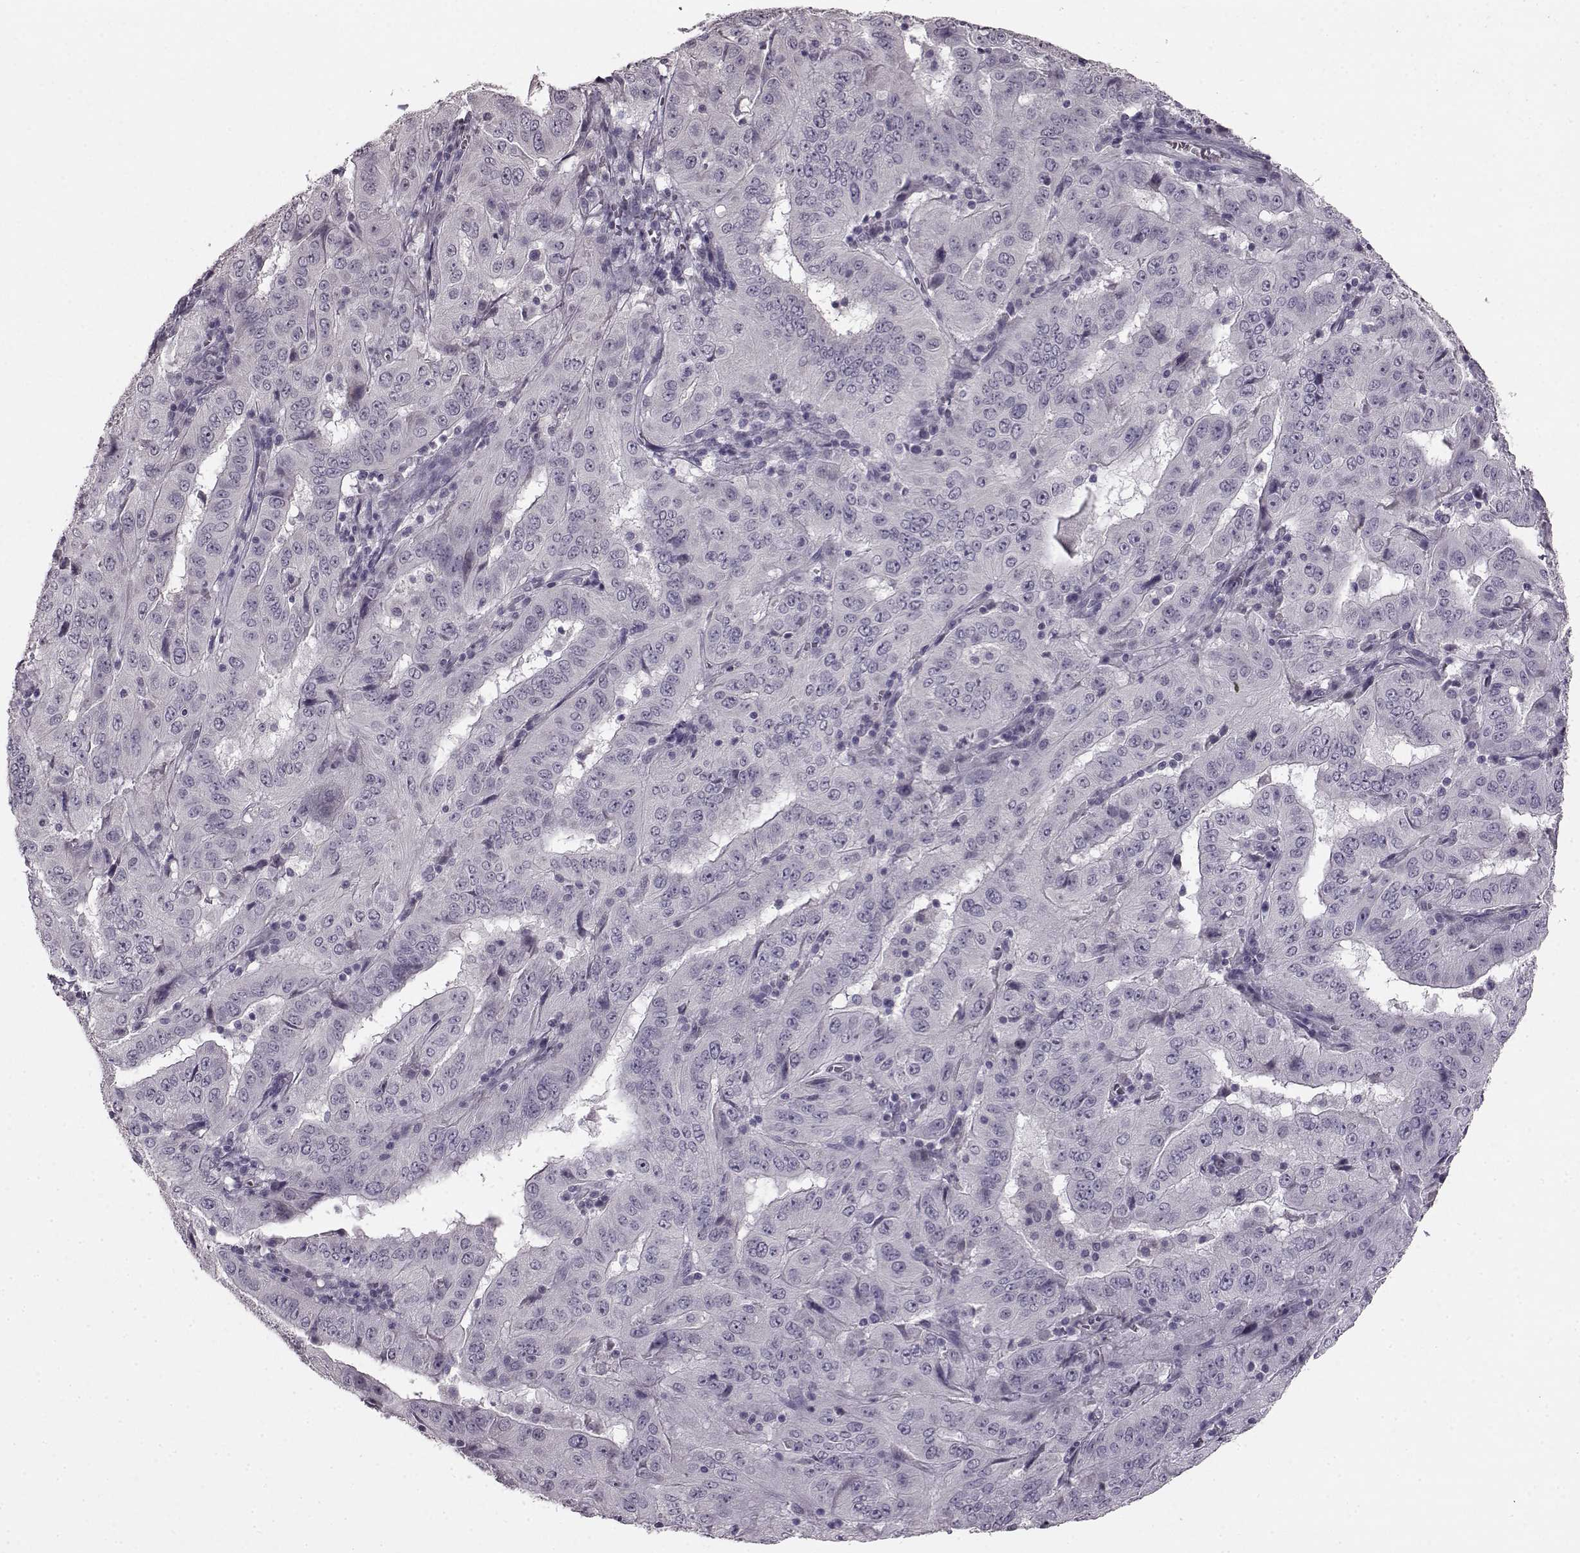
{"staining": {"intensity": "negative", "quantity": "none", "location": "none"}, "tissue": "pancreatic cancer", "cell_type": "Tumor cells", "image_type": "cancer", "snomed": [{"axis": "morphology", "description": "Adenocarcinoma, NOS"}, {"axis": "topography", "description": "Pancreas"}], "caption": "Tumor cells are negative for brown protein staining in adenocarcinoma (pancreatic).", "gene": "LHB", "patient": {"sex": "male", "age": 63}}